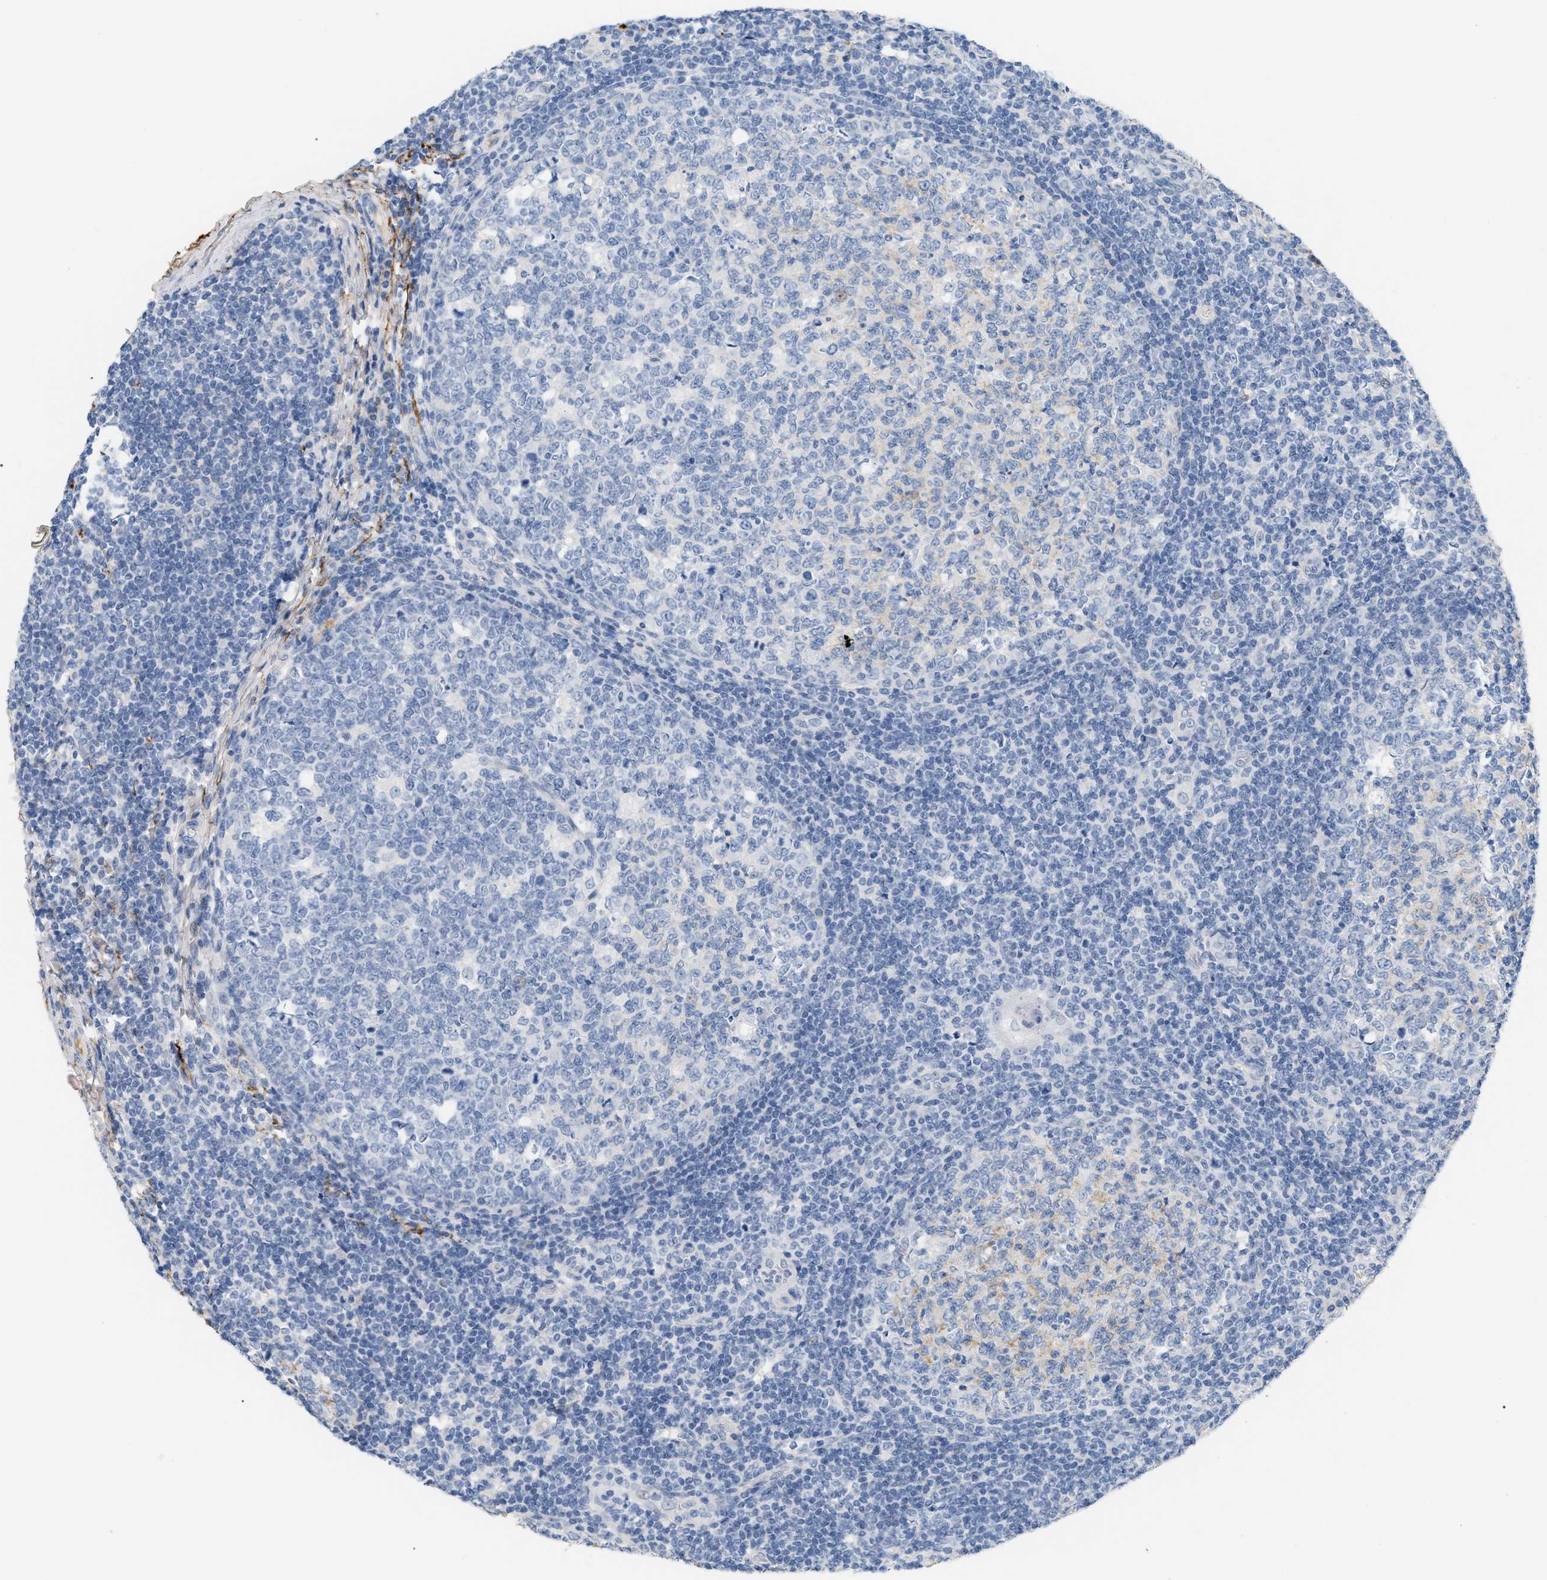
{"staining": {"intensity": "negative", "quantity": "none", "location": "none"}, "tissue": "tonsil", "cell_type": "Germinal center cells", "image_type": "normal", "snomed": [{"axis": "morphology", "description": "Normal tissue, NOS"}, {"axis": "topography", "description": "Tonsil"}], "caption": "High power microscopy histopathology image of an immunohistochemistry (IHC) photomicrograph of normal tonsil, revealing no significant expression in germinal center cells.", "gene": "CFH", "patient": {"sex": "female", "age": 19}}